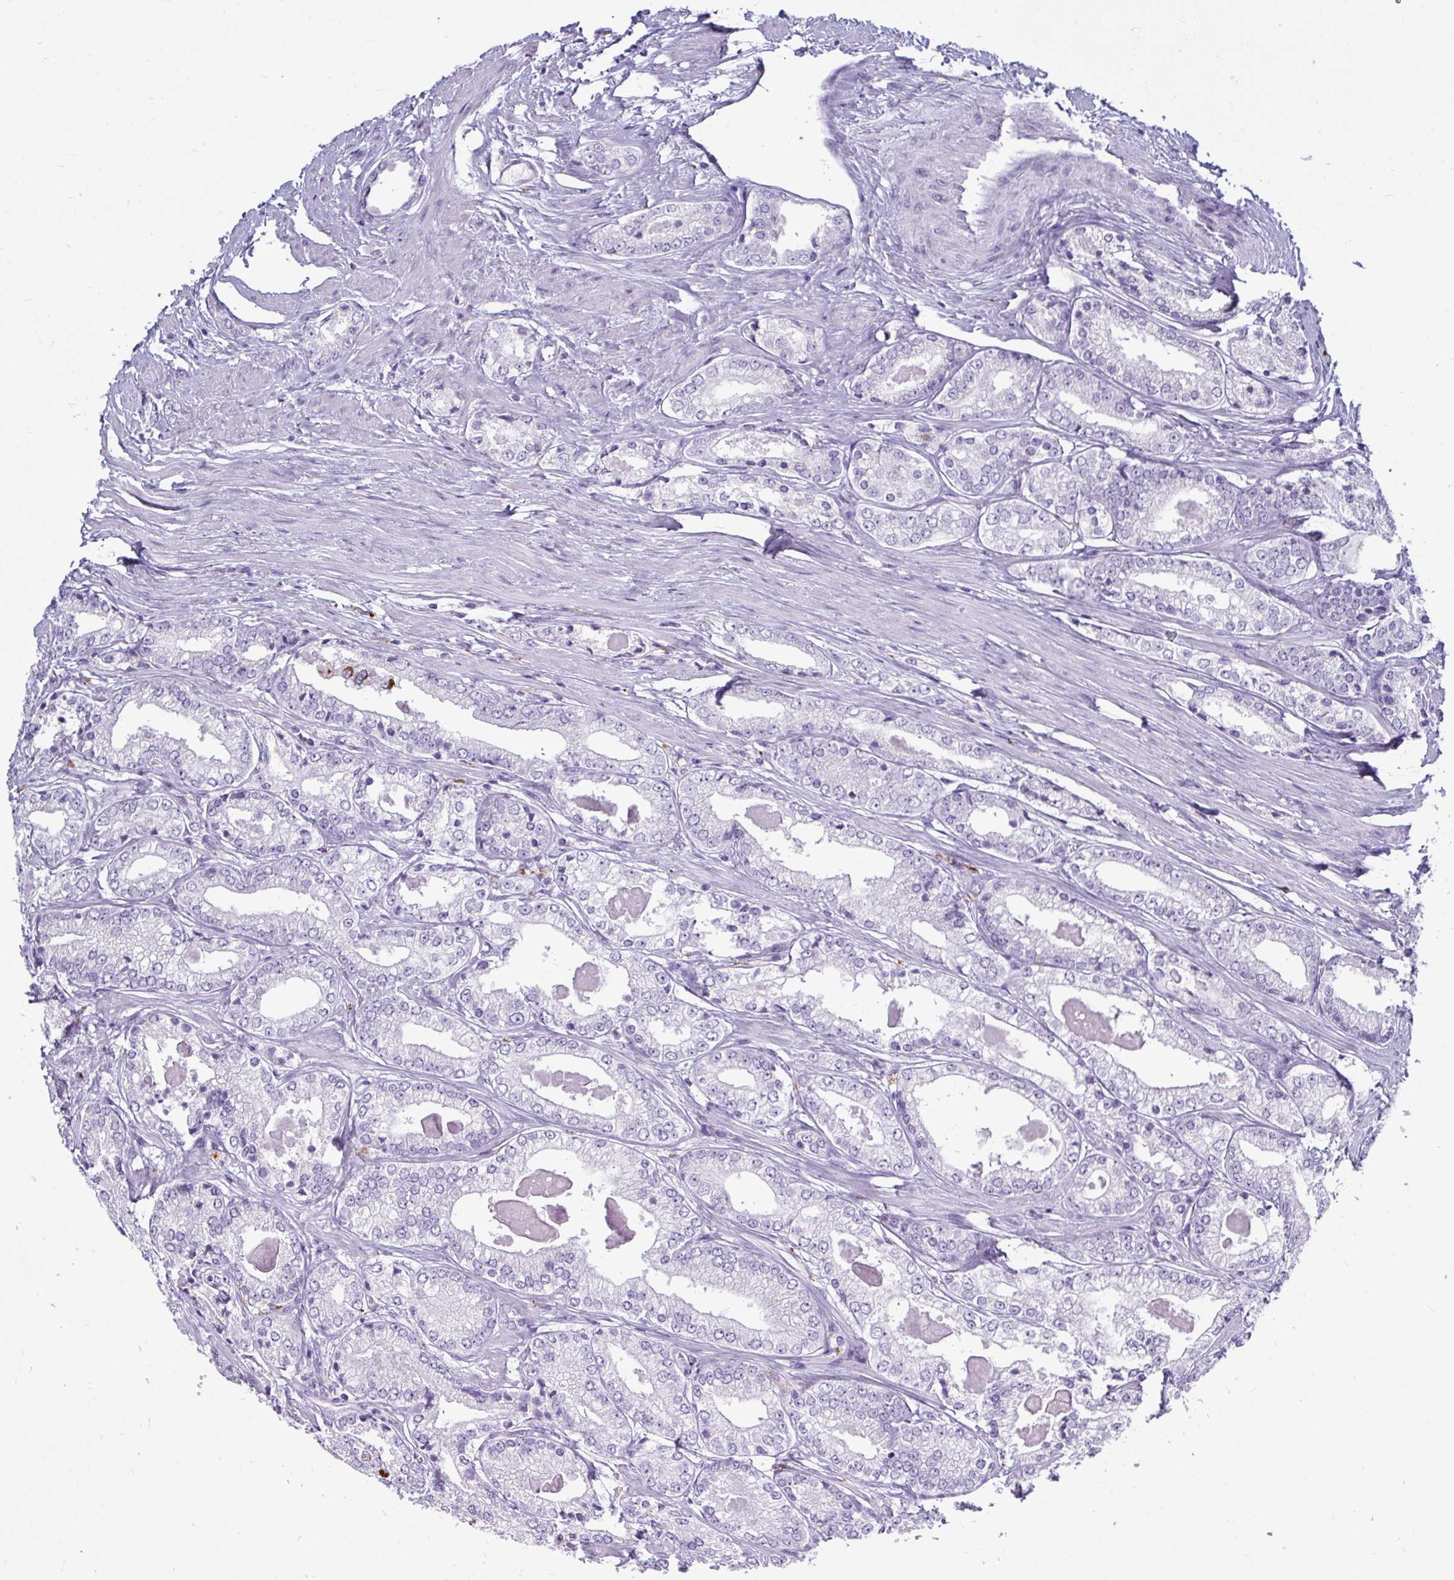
{"staining": {"intensity": "negative", "quantity": "none", "location": "none"}, "tissue": "prostate cancer", "cell_type": "Tumor cells", "image_type": "cancer", "snomed": [{"axis": "morphology", "description": "Adenocarcinoma, NOS"}, {"axis": "morphology", "description": "Adenocarcinoma, Low grade"}, {"axis": "topography", "description": "Prostate"}], "caption": "Immunohistochemistry micrograph of human prostate cancer (low-grade adenocarcinoma) stained for a protein (brown), which reveals no staining in tumor cells. (DAB (3,3'-diaminobenzidine) IHC, high magnification).", "gene": "CTSZ", "patient": {"sex": "male", "age": 68}}